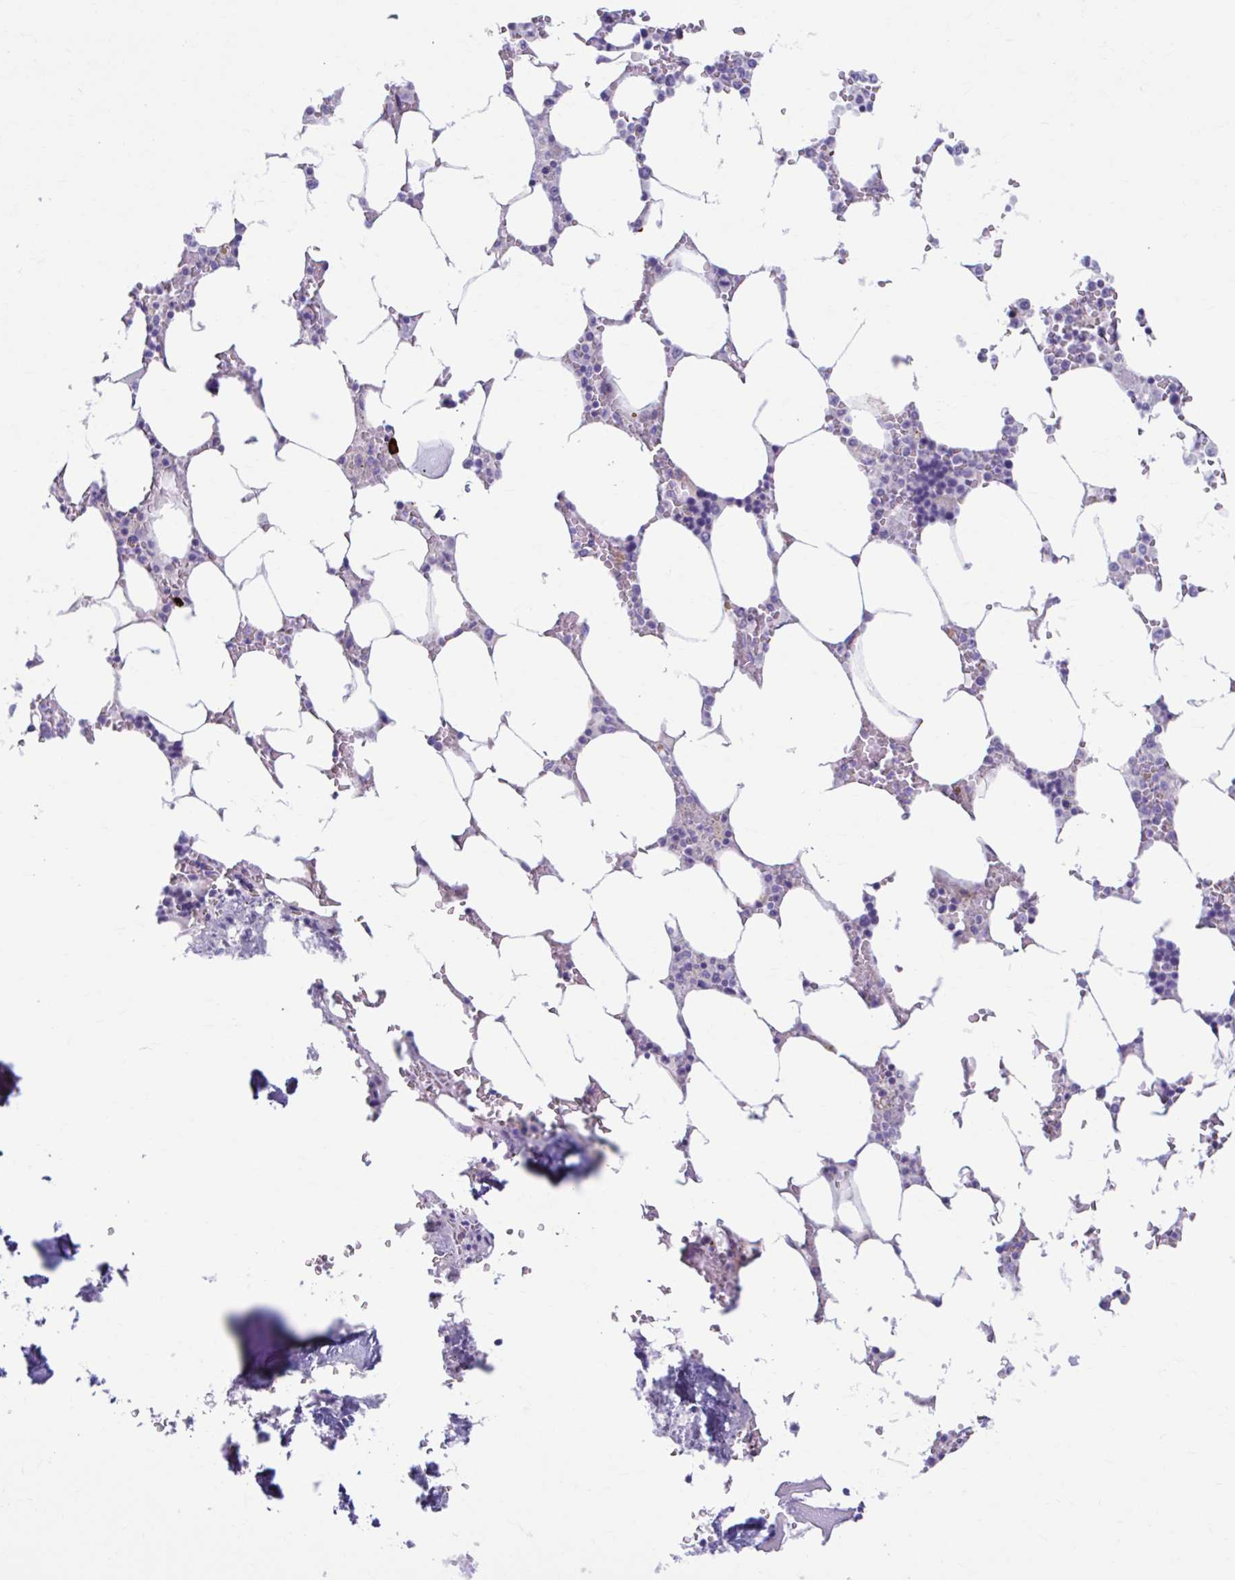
{"staining": {"intensity": "negative", "quantity": "none", "location": "none"}, "tissue": "bone marrow", "cell_type": "Hematopoietic cells", "image_type": "normal", "snomed": [{"axis": "morphology", "description": "Normal tissue, NOS"}, {"axis": "topography", "description": "Bone marrow"}], "caption": "Immunohistochemistry of unremarkable bone marrow displays no positivity in hematopoietic cells. The staining was performed using DAB (3,3'-diaminobenzidine) to visualize the protein expression in brown, while the nuclei were stained in blue with hematoxylin (Magnification: 20x).", "gene": "C12orf71", "patient": {"sex": "male", "age": 64}}